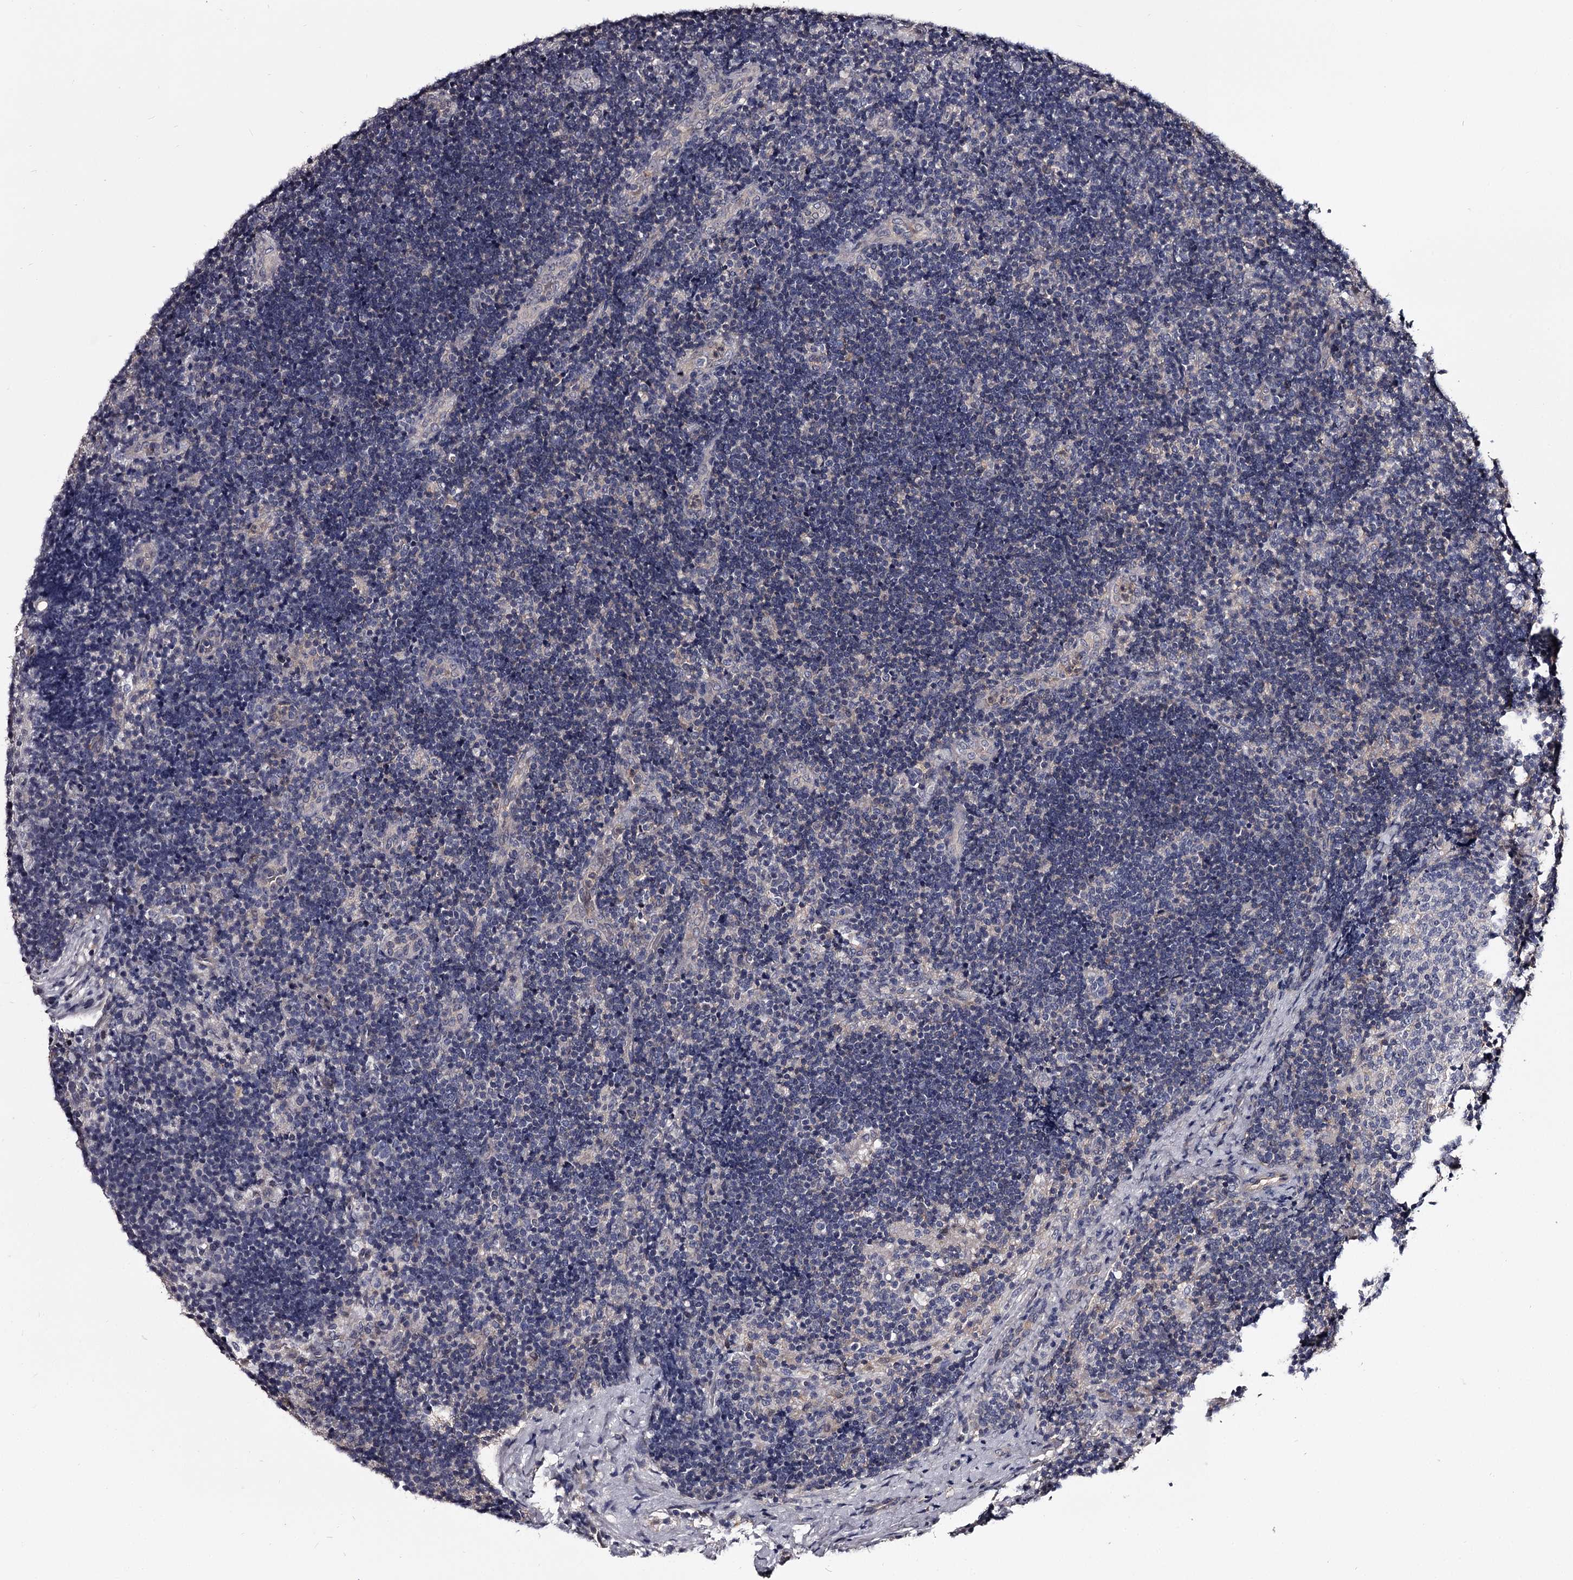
{"staining": {"intensity": "negative", "quantity": "none", "location": "none"}, "tissue": "lymph node", "cell_type": "Germinal center cells", "image_type": "normal", "snomed": [{"axis": "morphology", "description": "Normal tissue, NOS"}, {"axis": "topography", "description": "Lymph node"}], "caption": "Immunohistochemical staining of unremarkable lymph node reveals no significant positivity in germinal center cells.", "gene": "GSTO1", "patient": {"sex": "female", "age": 22}}